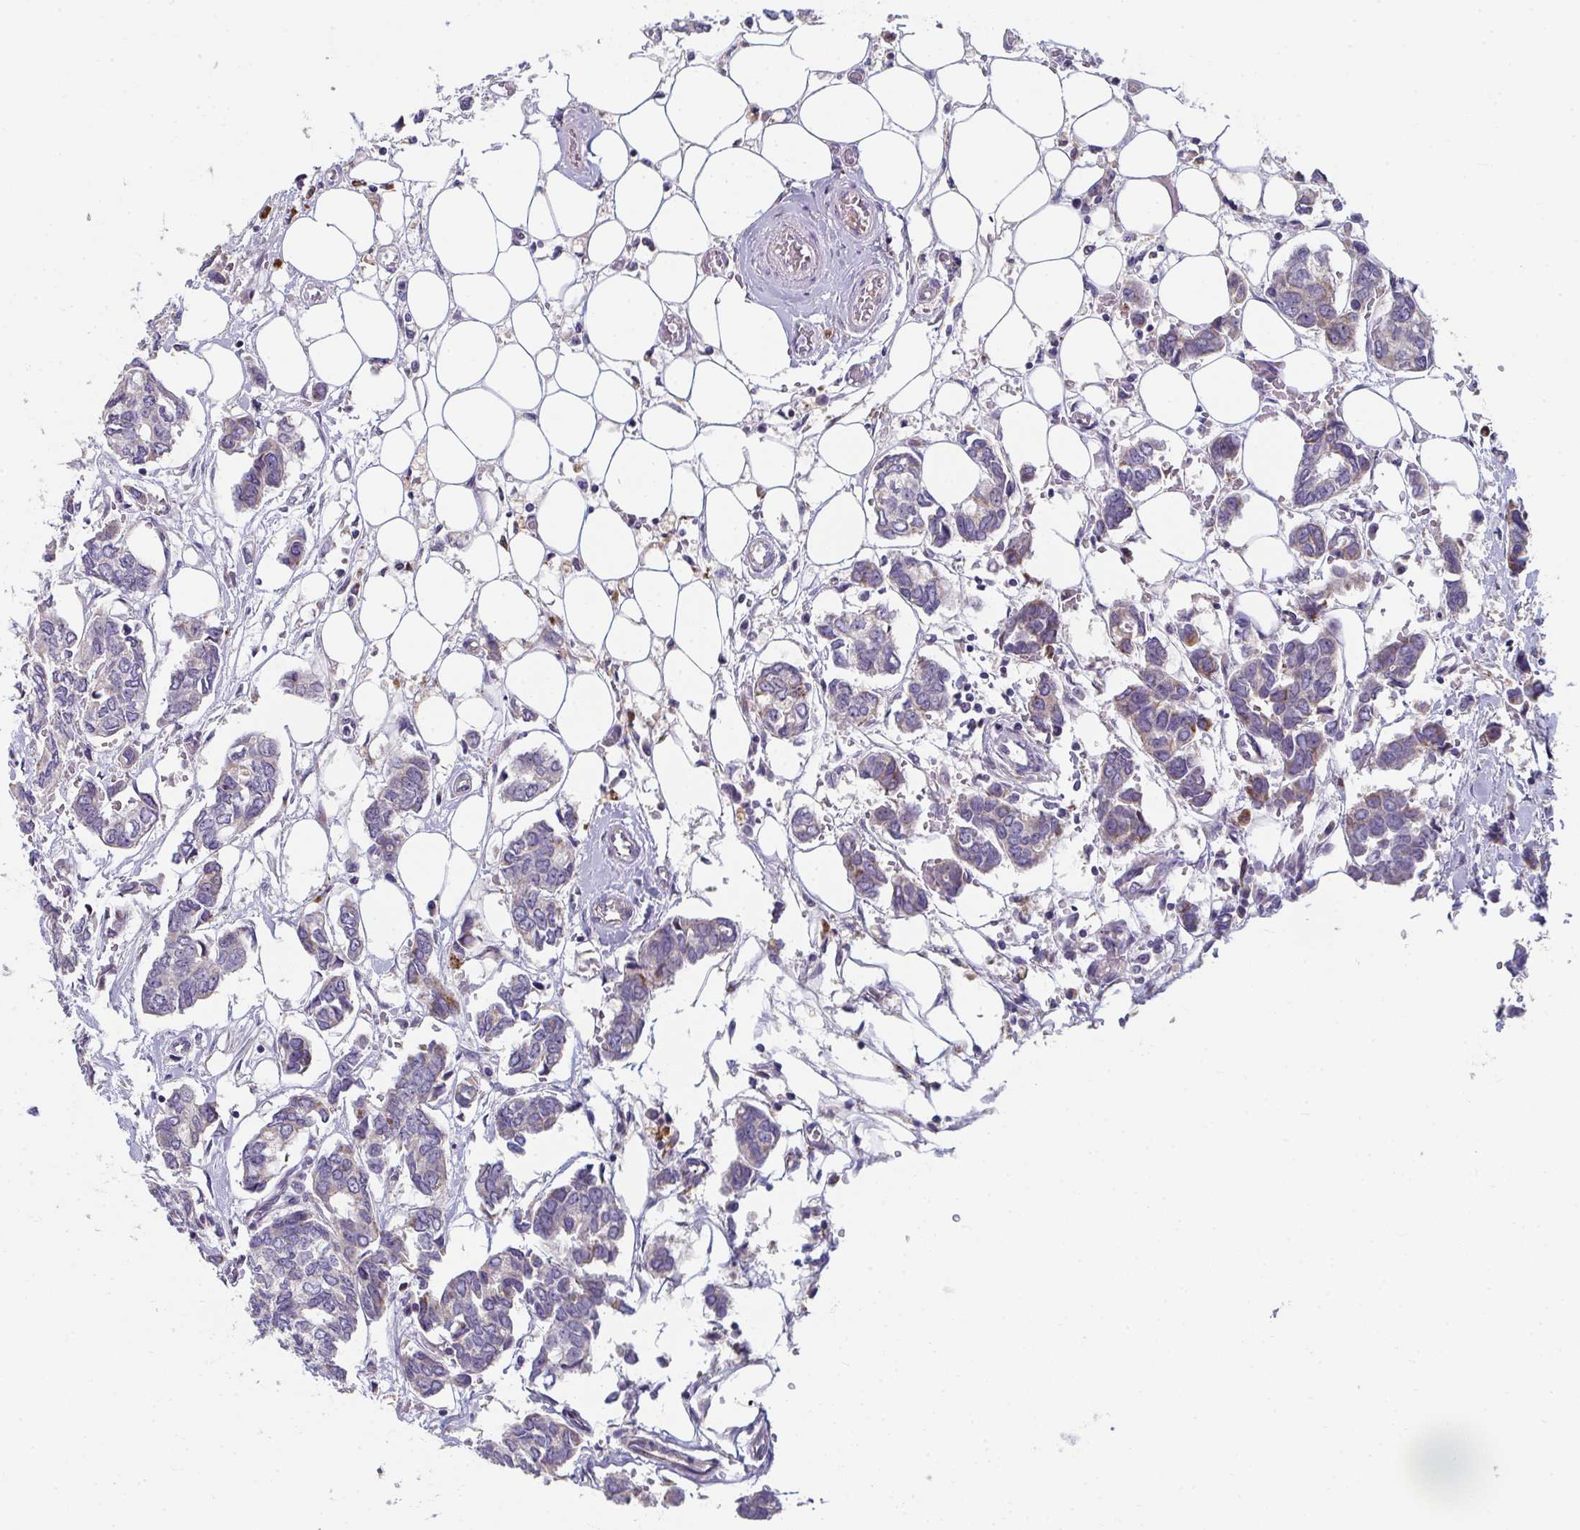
{"staining": {"intensity": "moderate", "quantity": "<25%", "location": "cytoplasmic/membranous"}, "tissue": "breast cancer", "cell_type": "Tumor cells", "image_type": "cancer", "snomed": [{"axis": "morphology", "description": "Duct carcinoma"}, {"axis": "topography", "description": "Breast"}], "caption": "Moderate cytoplasmic/membranous expression is identified in about <25% of tumor cells in breast invasive ductal carcinoma. (DAB (3,3'-diaminobenzidine) = brown stain, brightfield microscopy at high magnification).", "gene": "EIF1AD", "patient": {"sex": "female", "age": 73}}